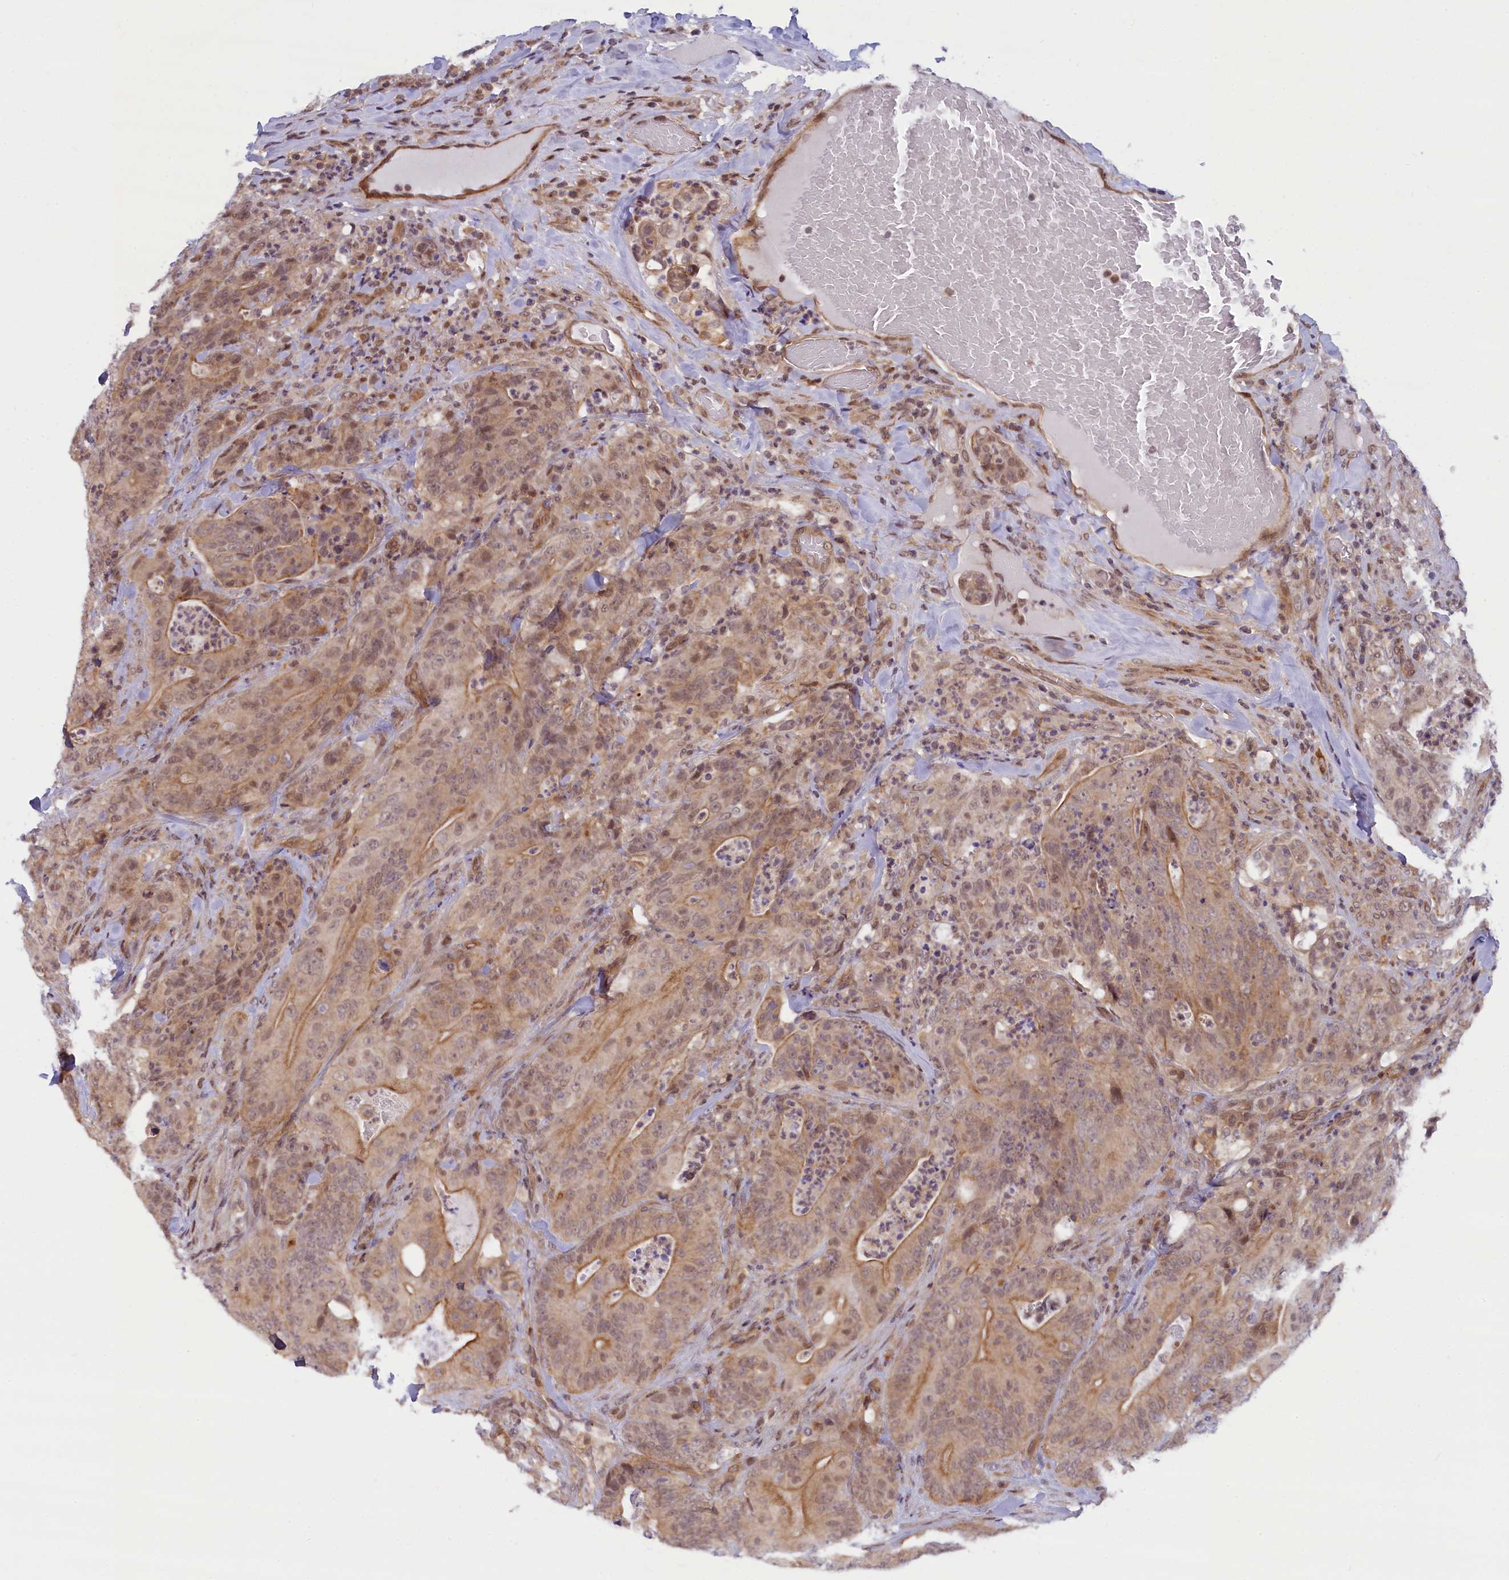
{"staining": {"intensity": "moderate", "quantity": ">75%", "location": "cytoplasmic/membranous,nuclear"}, "tissue": "colorectal cancer", "cell_type": "Tumor cells", "image_type": "cancer", "snomed": [{"axis": "morphology", "description": "Normal tissue, NOS"}, {"axis": "topography", "description": "Colon"}], "caption": "Approximately >75% of tumor cells in colorectal cancer display moderate cytoplasmic/membranous and nuclear protein positivity as visualized by brown immunohistochemical staining.", "gene": "FCHO1", "patient": {"sex": "female", "age": 82}}